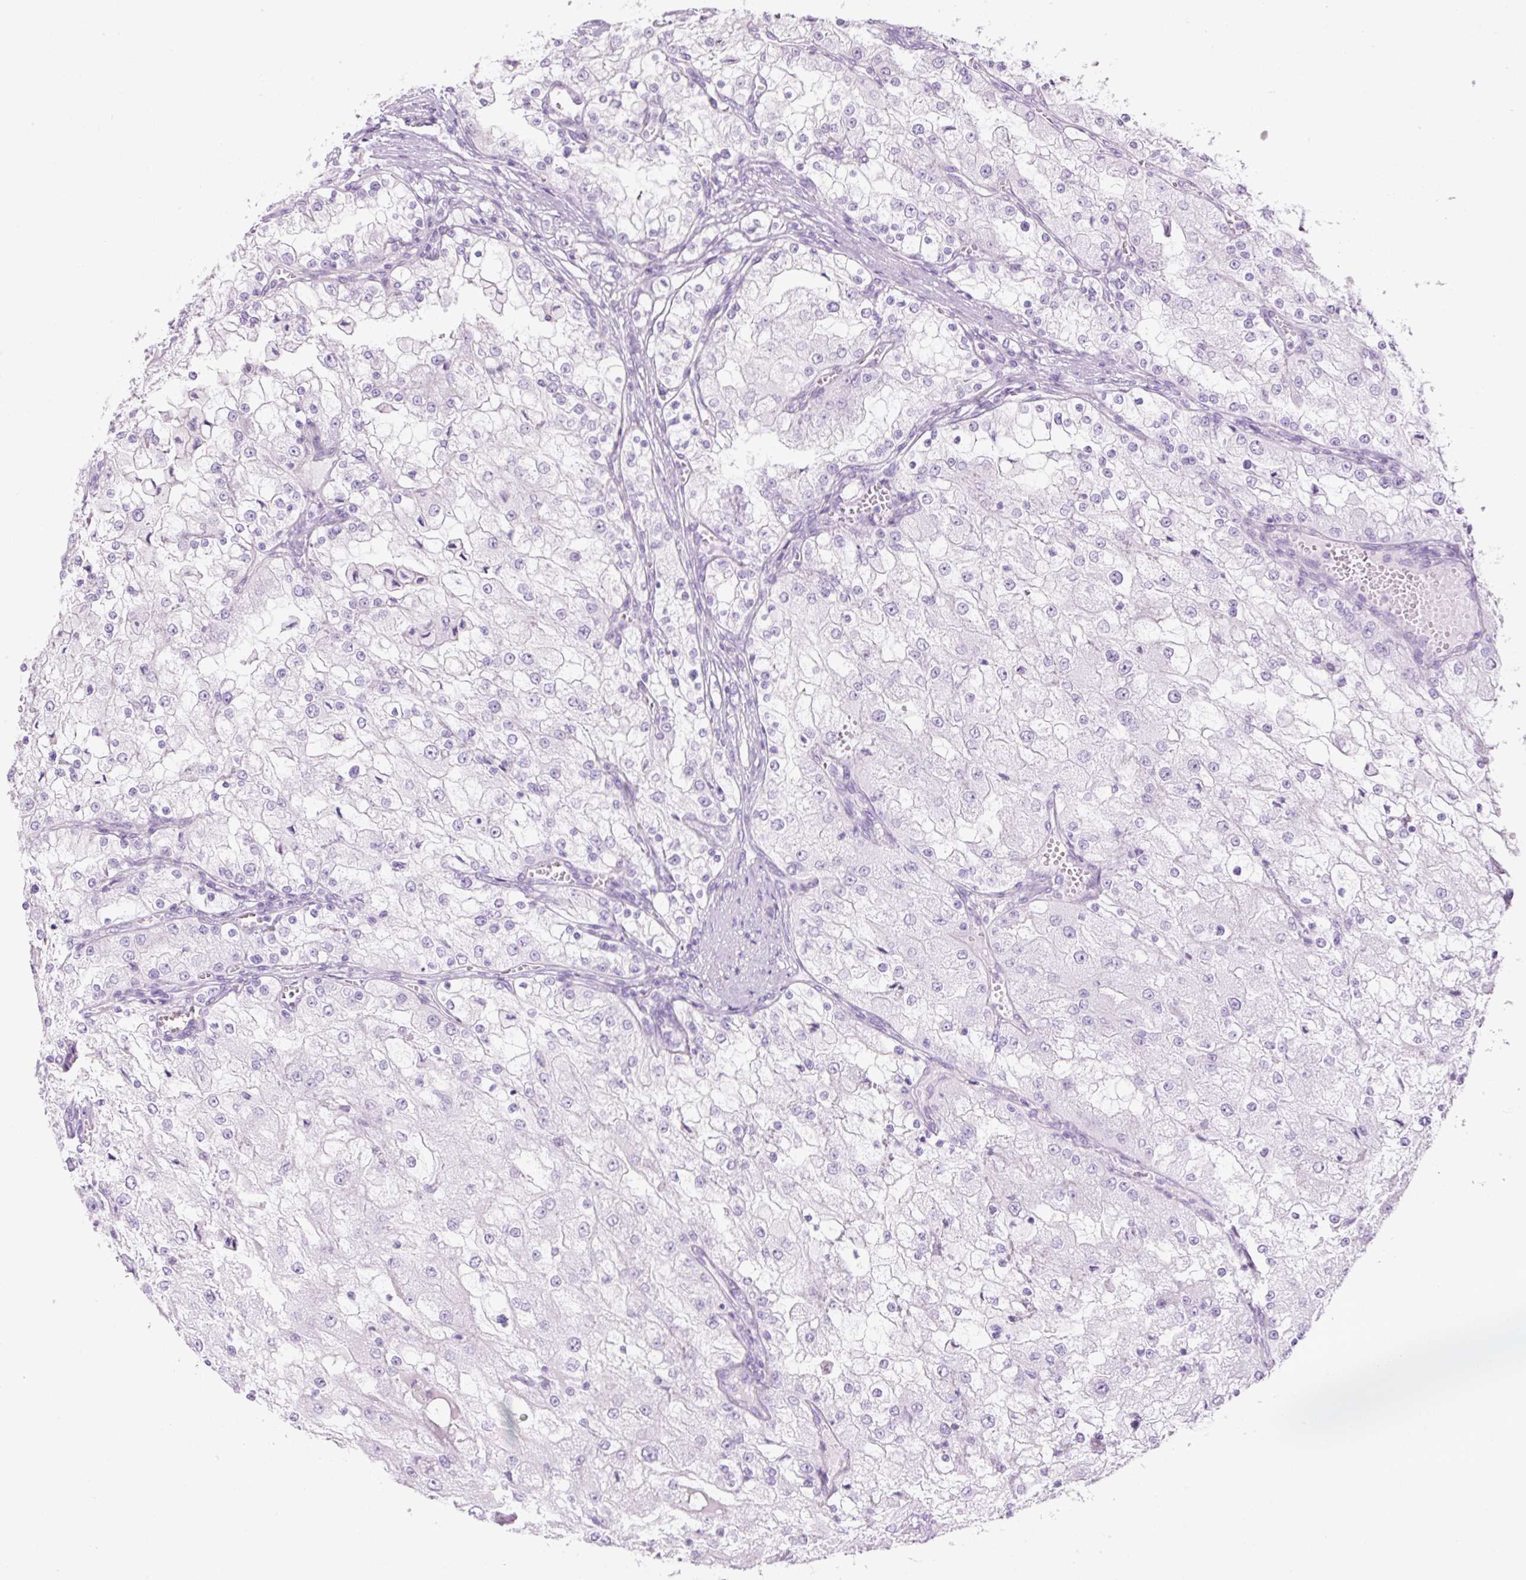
{"staining": {"intensity": "negative", "quantity": "none", "location": "none"}, "tissue": "renal cancer", "cell_type": "Tumor cells", "image_type": "cancer", "snomed": [{"axis": "morphology", "description": "Adenocarcinoma, NOS"}, {"axis": "topography", "description": "Kidney"}], "caption": "IHC histopathology image of neoplastic tissue: human renal cancer stained with DAB displays no significant protein positivity in tumor cells.", "gene": "GRID2", "patient": {"sex": "female", "age": 74}}